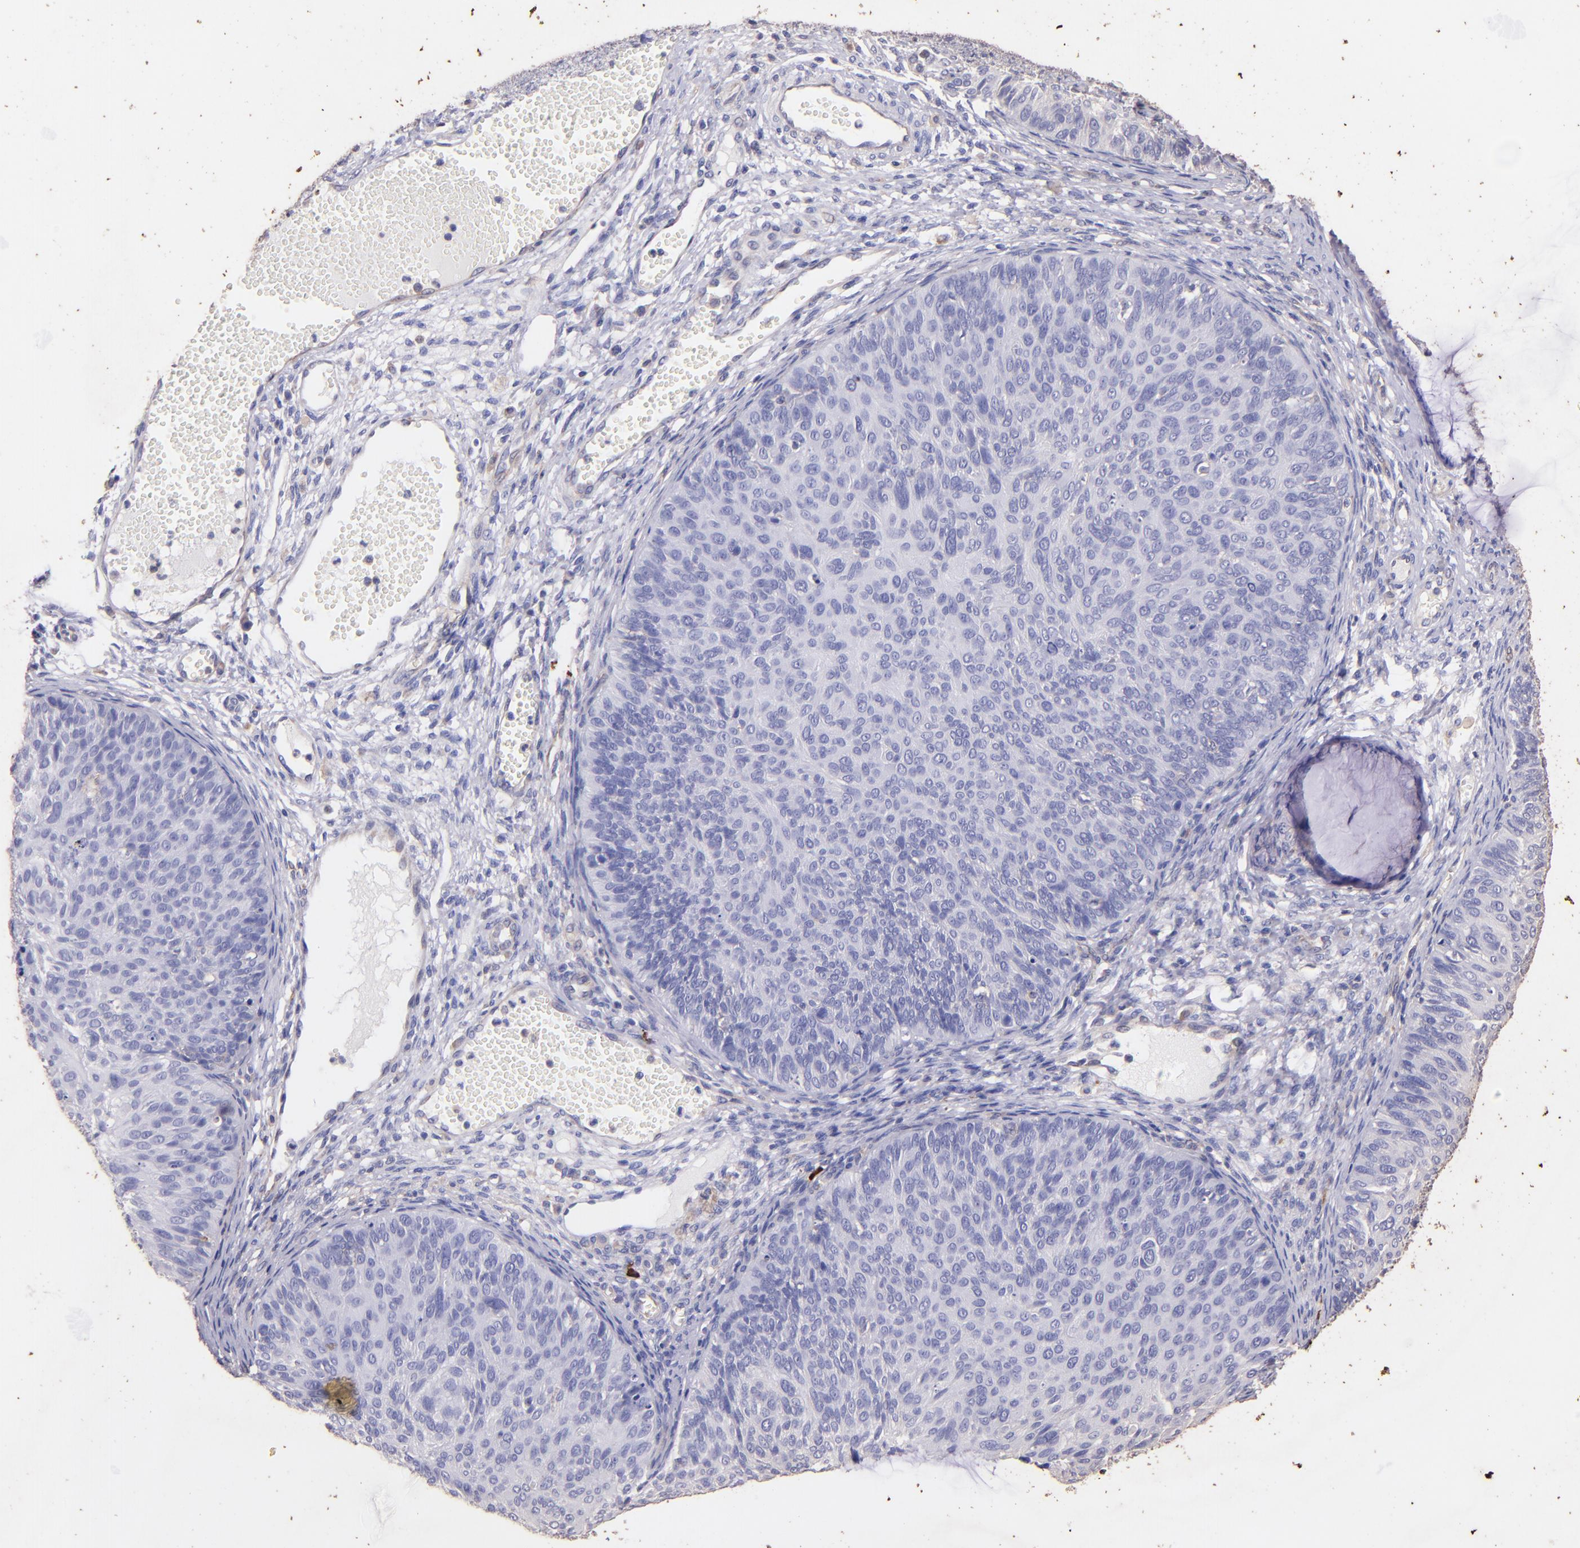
{"staining": {"intensity": "negative", "quantity": "none", "location": "none"}, "tissue": "cervical cancer", "cell_type": "Tumor cells", "image_type": "cancer", "snomed": [{"axis": "morphology", "description": "Squamous cell carcinoma, NOS"}, {"axis": "topography", "description": "Cervix"}], "caption": "High magnification brightfield microscopy of squamous cell carcinoma (cervical) stained with DAB (brown) and counterstained with hematoxylin (blue): tumor cells show no significant expression.", "gene": "RET", "patient": {"sex": "female", "age": 36}}